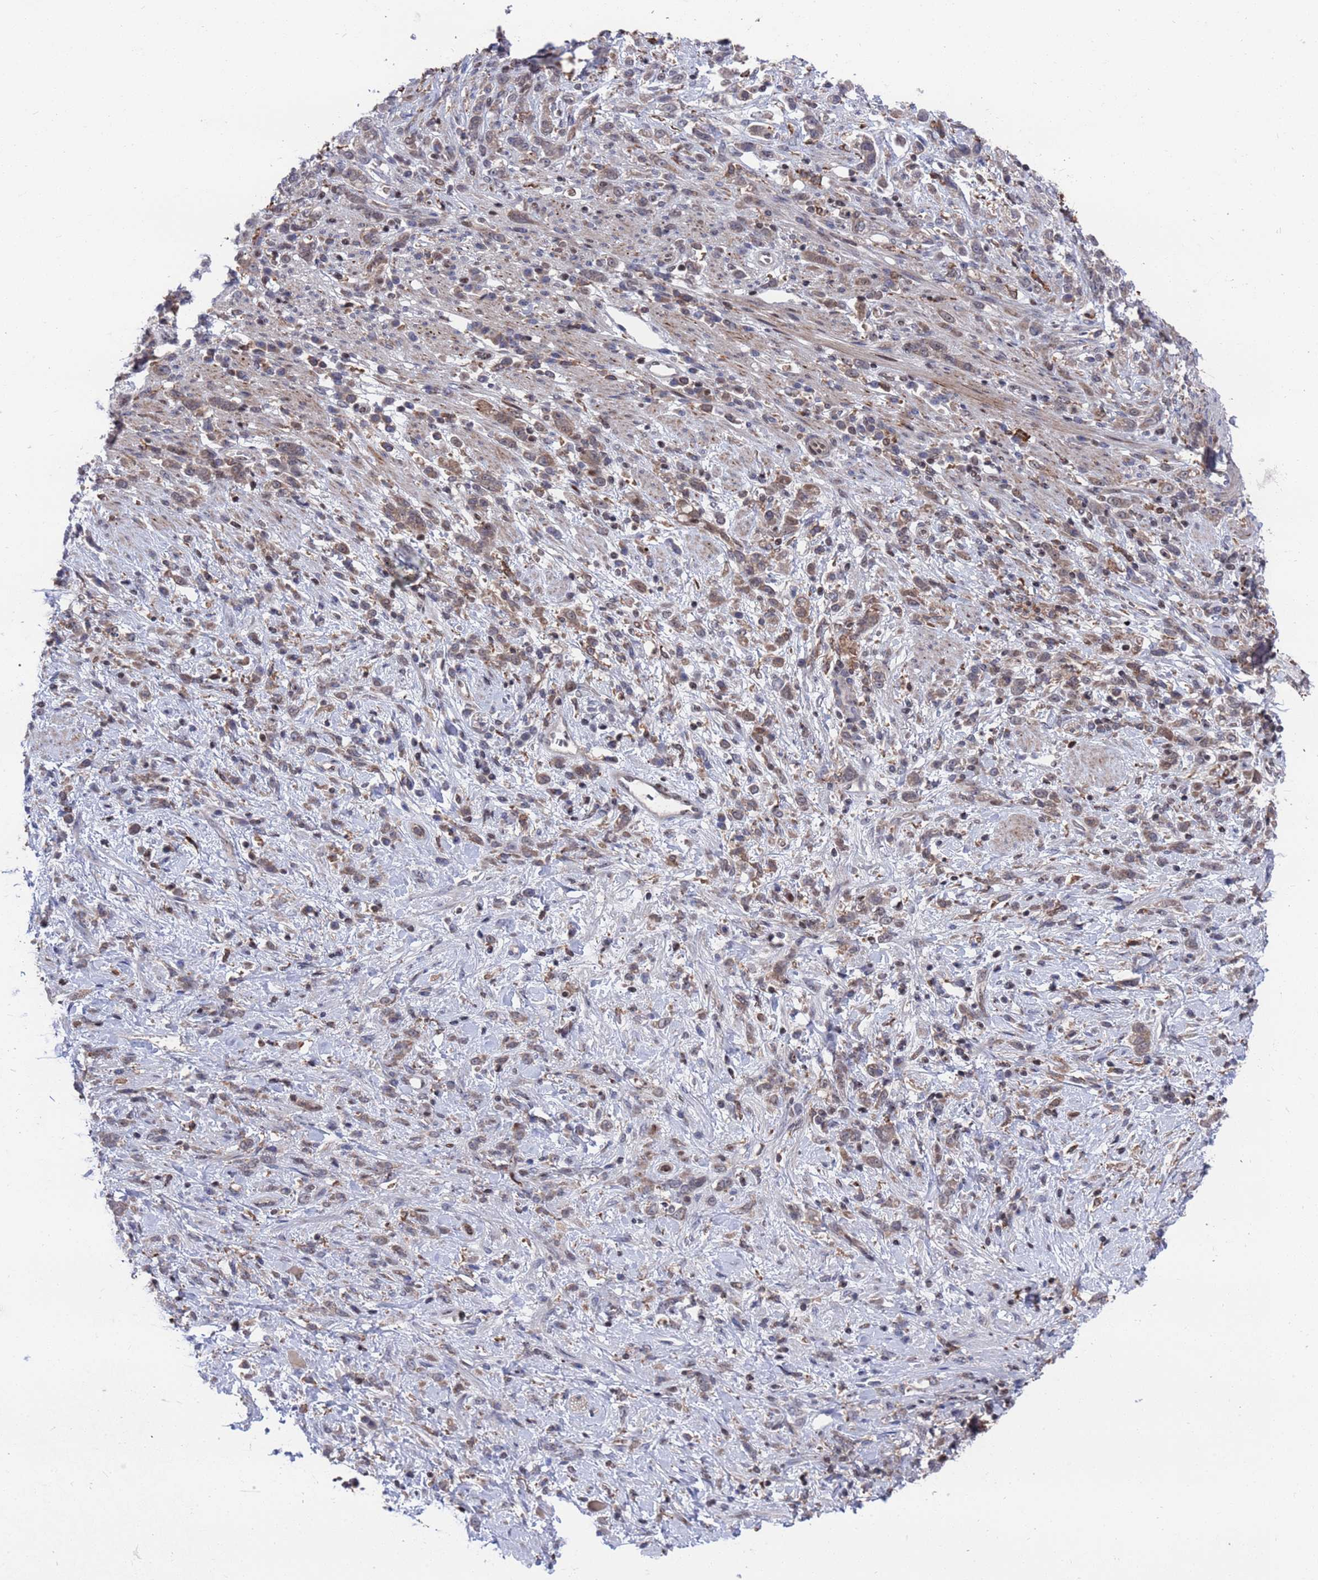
{"staining": {"intensity": "moderate", "quantity": "<25%", "location": "cytoplasmic/membranous,nuclear"}, "tissue": "stomach cancer", "cell_type": "Tumor cells", "image_type": "cancer", "snomed": [{"axis": "morphology", "description": "Adenocarcinoma, NOS"}, {"axis": "topography", "description": "Stomach"}], "caption": "IHC histopathology image of adenocarcinoma (stomach) stained for a protein (brown), which shows low levels of moderate cytoplasmic/membranous and nuclear staining in approximately <25% of tumor cells.", "gene": "TMBIM6", "patient": {"sex": "female", "age": 60}}